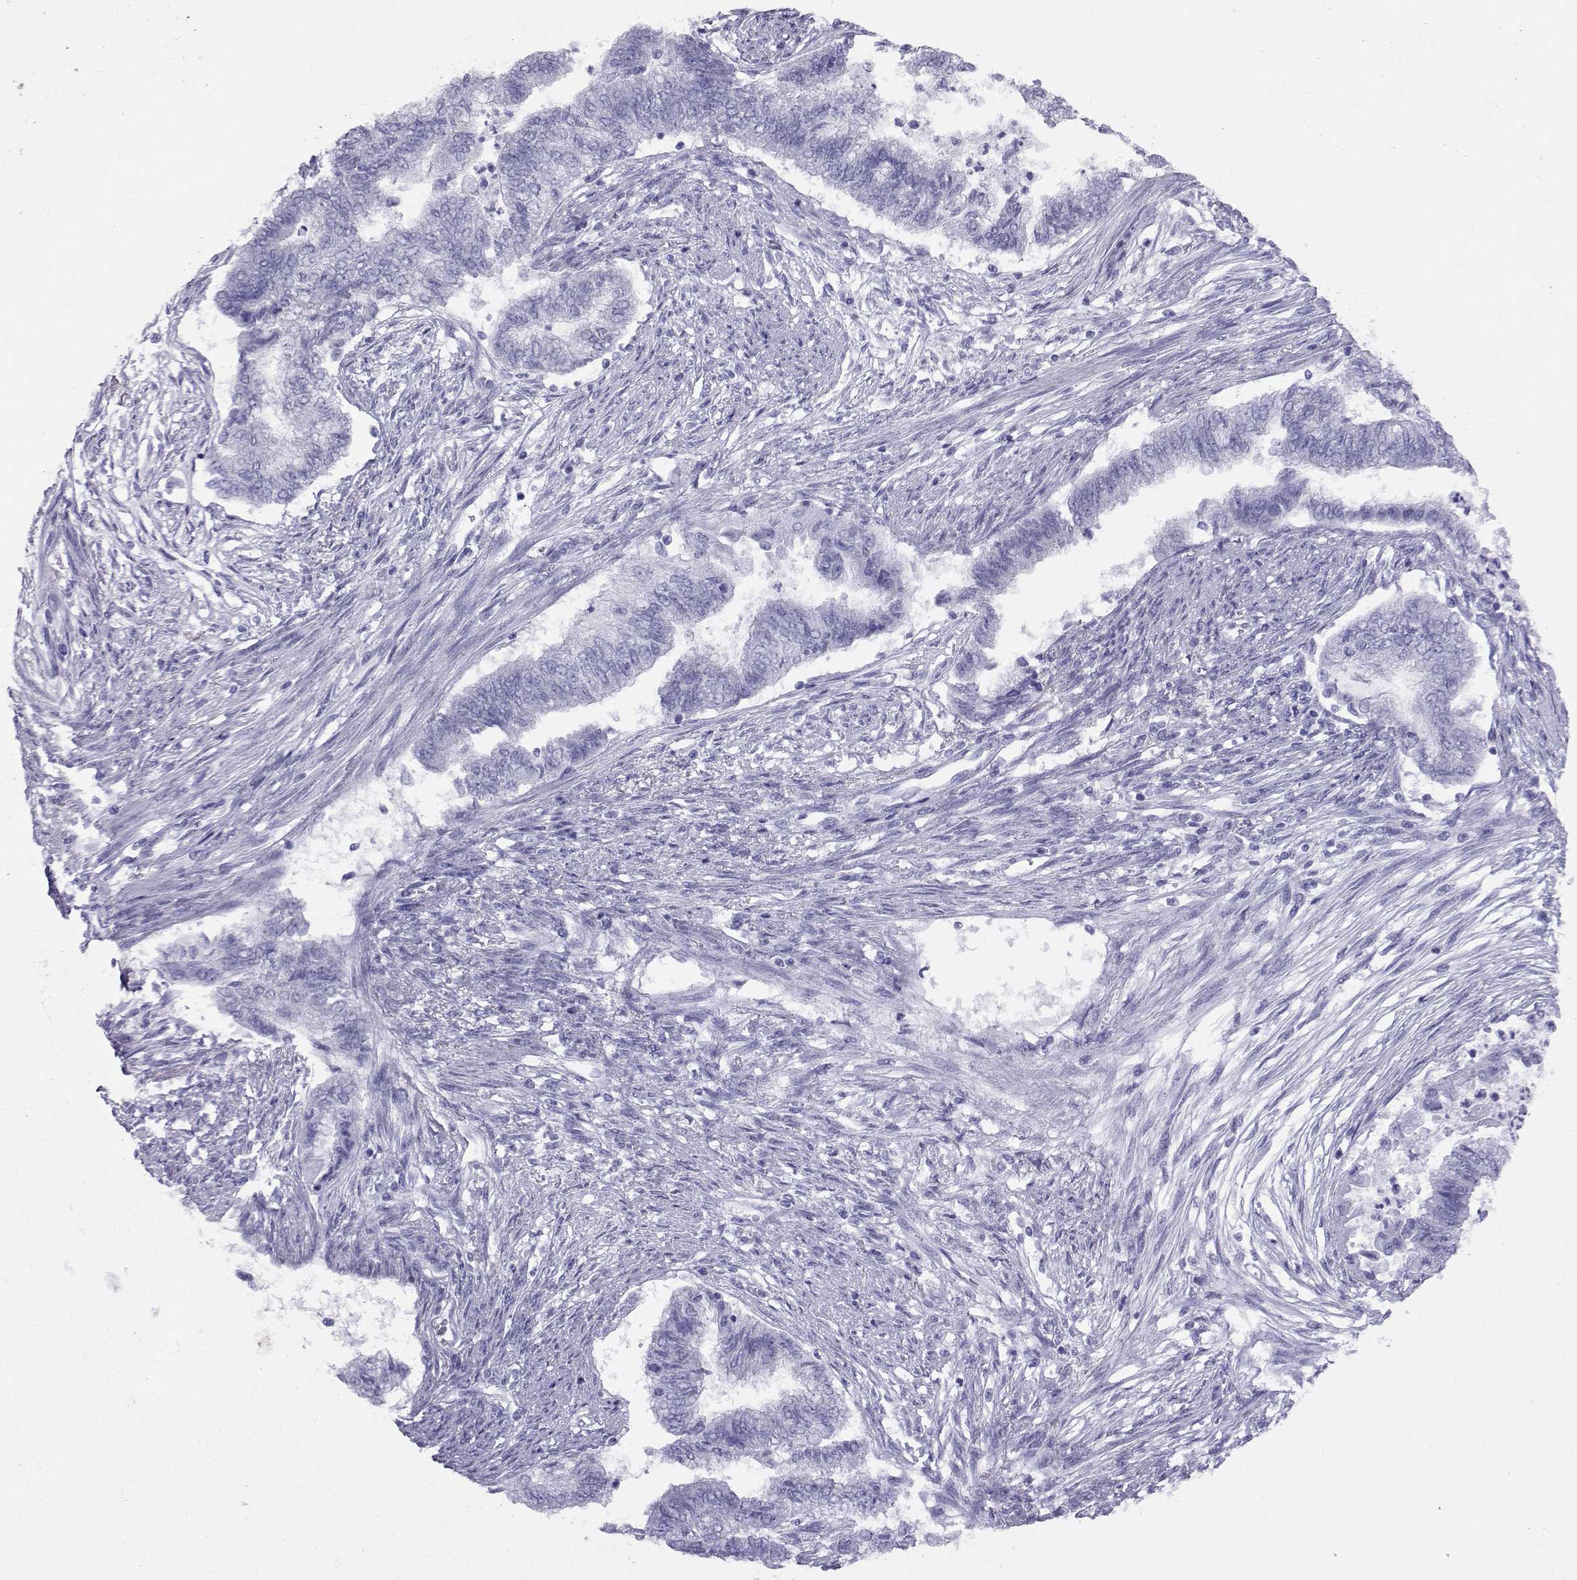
{"staining": {"intensity": "negative", "quantity": "none", "location": "none"}, "tissue": "endometrial cancer", "cell_type": "Tumor cells", "image_type": "cancer", "snomed": [{"axis": "morphology", "description": "Adenocarcinoma, NOS"}, {"axis": "topography", "description": "Endometrium"}], "caption": "Human endometrial adenocarcinoma stained for a protein using IHC displays no expression in tumor cells.", "gene": "LORICRIN", "patient": {"sex": "female", "age": 65}}